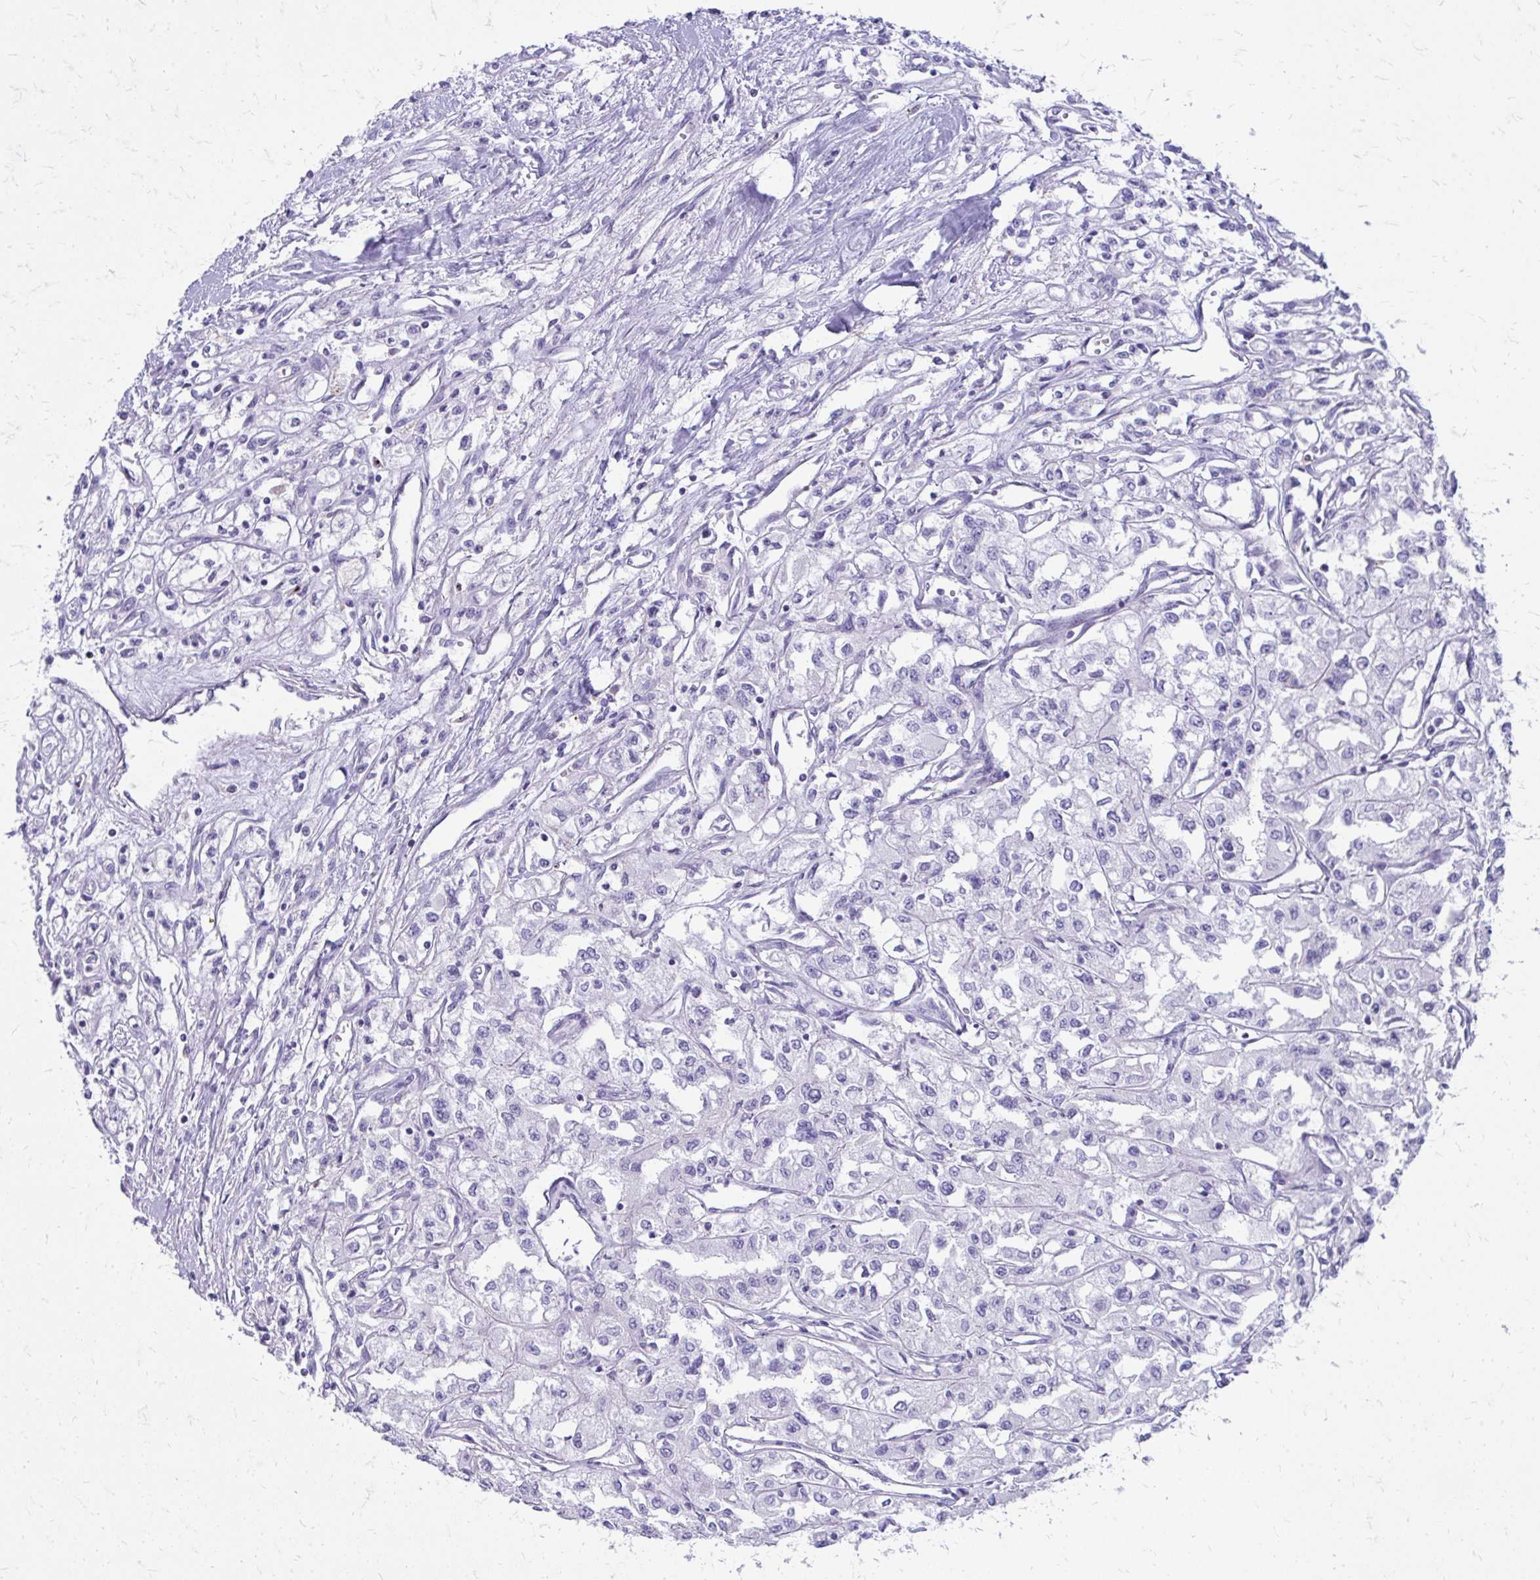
{"staining": {"intensity": "negative", "quantity": "none", "location": "none"}, "tissue": "renal cancer", "cell_type": "Tumor cells", "image_type": "cancer", "snomed": [{"axis": "morphology", "description": "Adenocarcinoma, NOS"}, {"axis": "topography", "description": "Kidney"}], "caption": "IHC histopathology image of human renal adenocarcinoma stained for a protein (brown), which exhibits no staining in tumor cells. Brightfield microscopy of immunohistochemistry stained with DAB (3,3'-diaminobenzidine) (brown) and hematoxylin (blue), captured at high magnification.", "gene": "SIGLEC11", "patient": {"sex": "male", "age": 56}}